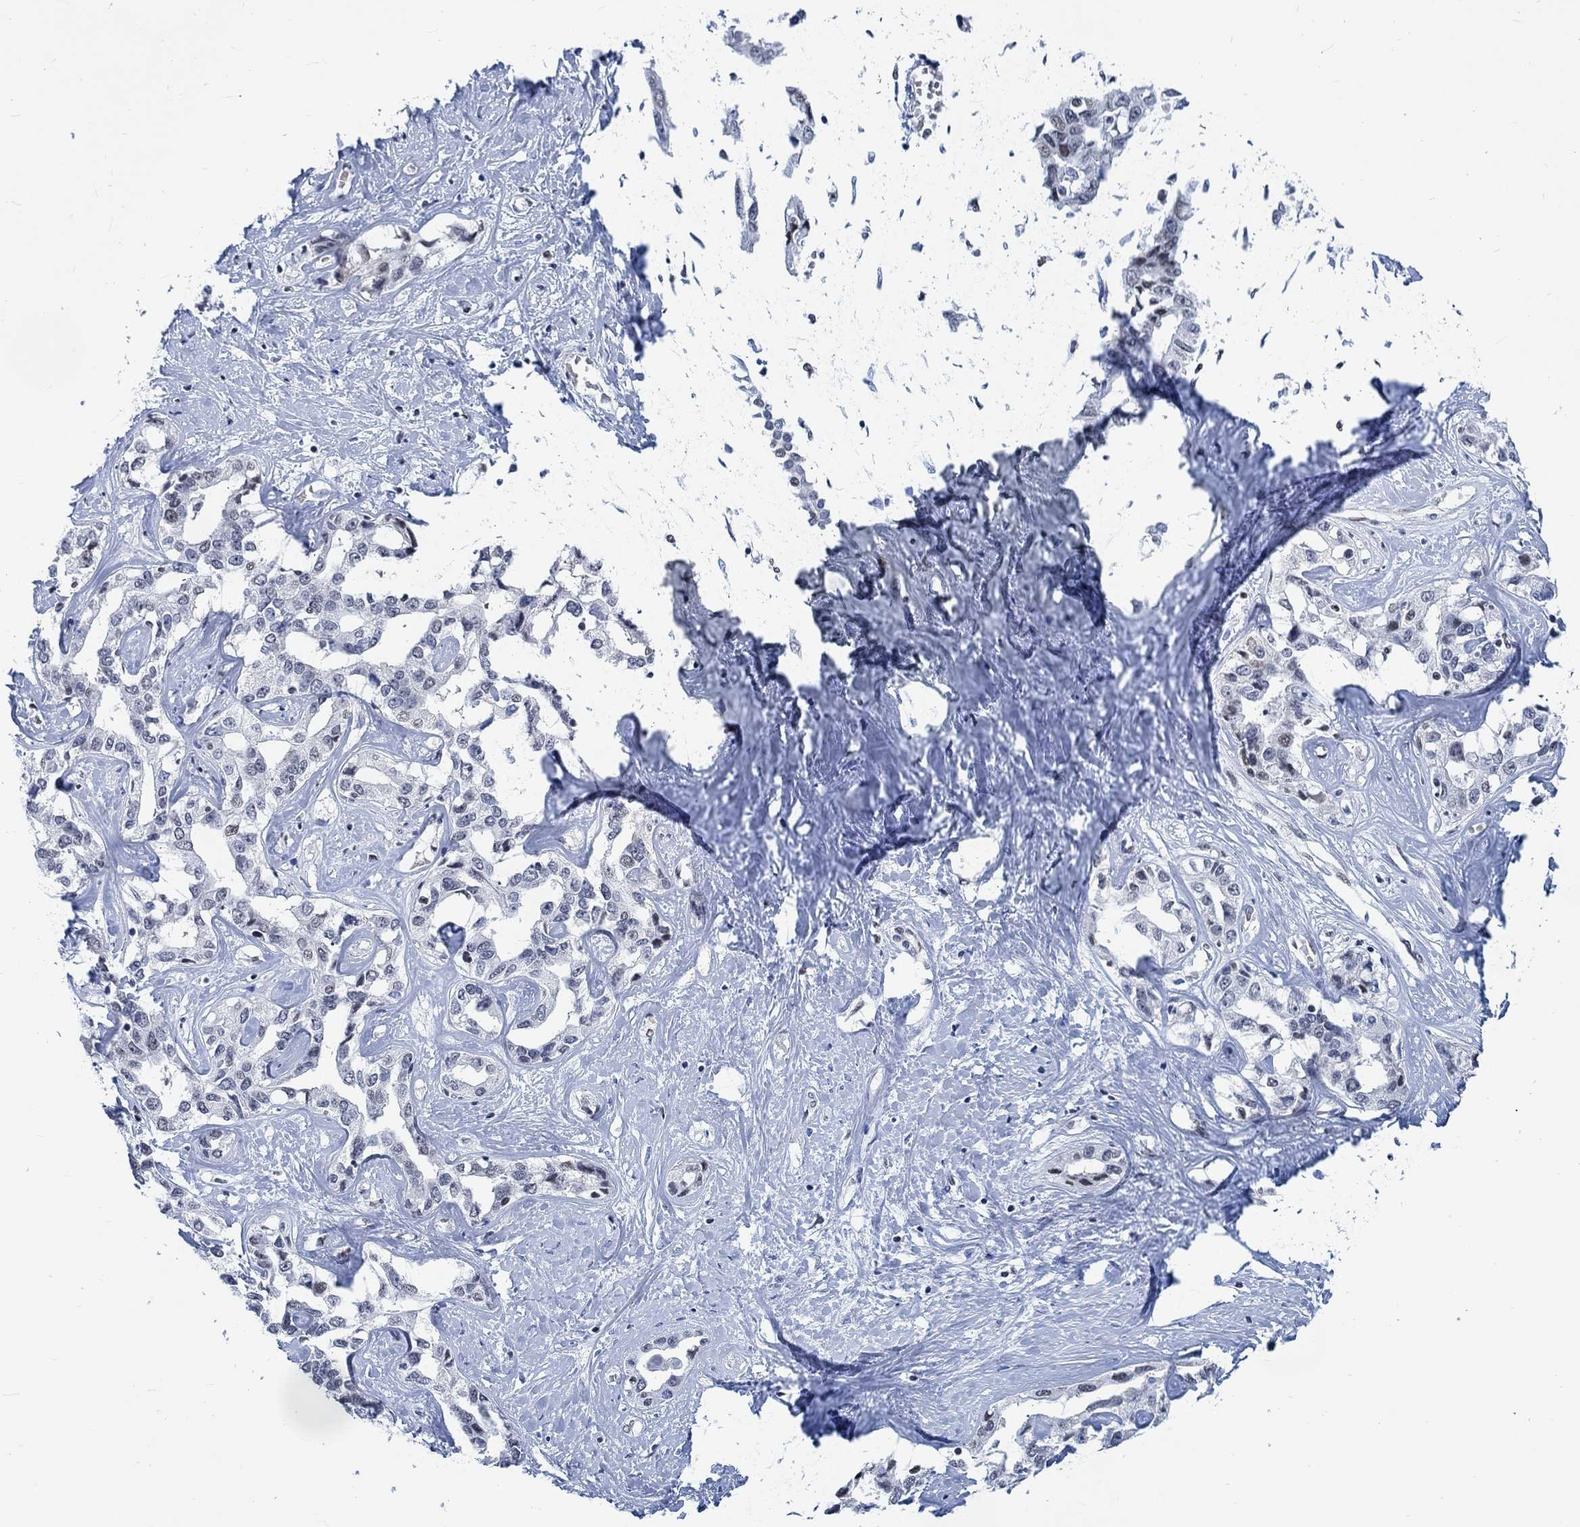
{"staining": {"intensity": "negative", "quantity": "none", "location": "none"}, "tissue": "liver cancer", "cell_type": "Tumor cells", "image_type": "cancer", "snomed": [{"axis": "morphology", "description": "Cholangiocarcinoma"}, {"axis": "topography", "description": "Liver"}], "caption": "IHC micrograph of human cholangiocarcinoma (liver) stained for a protein (brown), which reveals no positivity in tumor cells.", "gene": "KCNH8", "patient": {"sex": "male", "age": 59}}